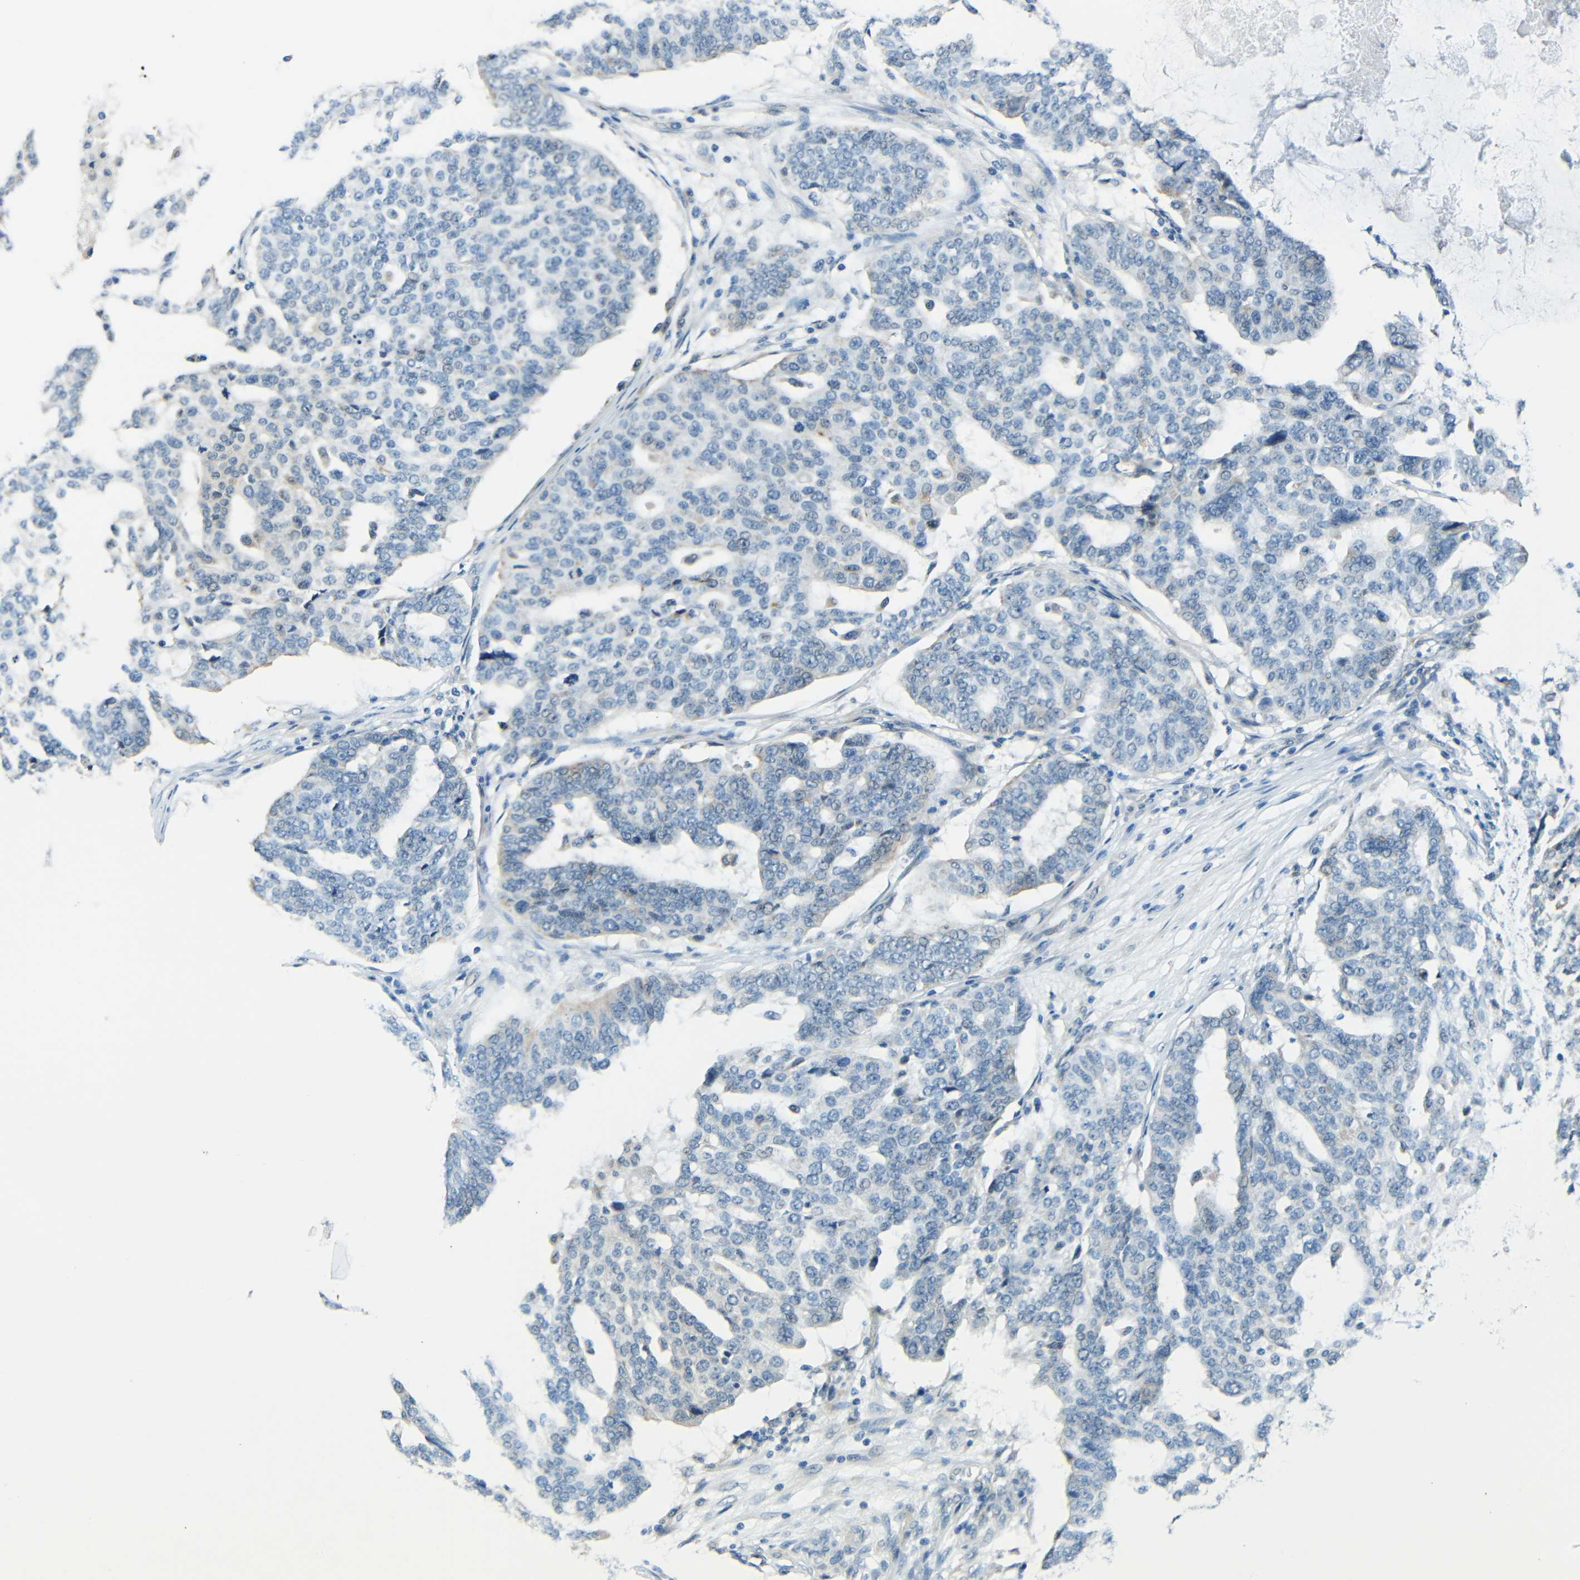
{"staining": {"intensity": "negative", "quantity": "none", "location": "none"}, "tissue": "ovarian cancer", "cell_type": "Tumor cells", "image_type": "cancer", "snomed": [{"axis": "morphology", "description": "Cystadenocarcinoma, serous, NOS"}, {"axis": "topography", "description": "Ovary"}], "caption": "Immunohistochemistry of ovarian cancer (serous cystadenocarcinoma) demonstrates no staining in tumor cells.", "gene": "ANKRD22", "patient": {"sex": "female", "age": 59}}